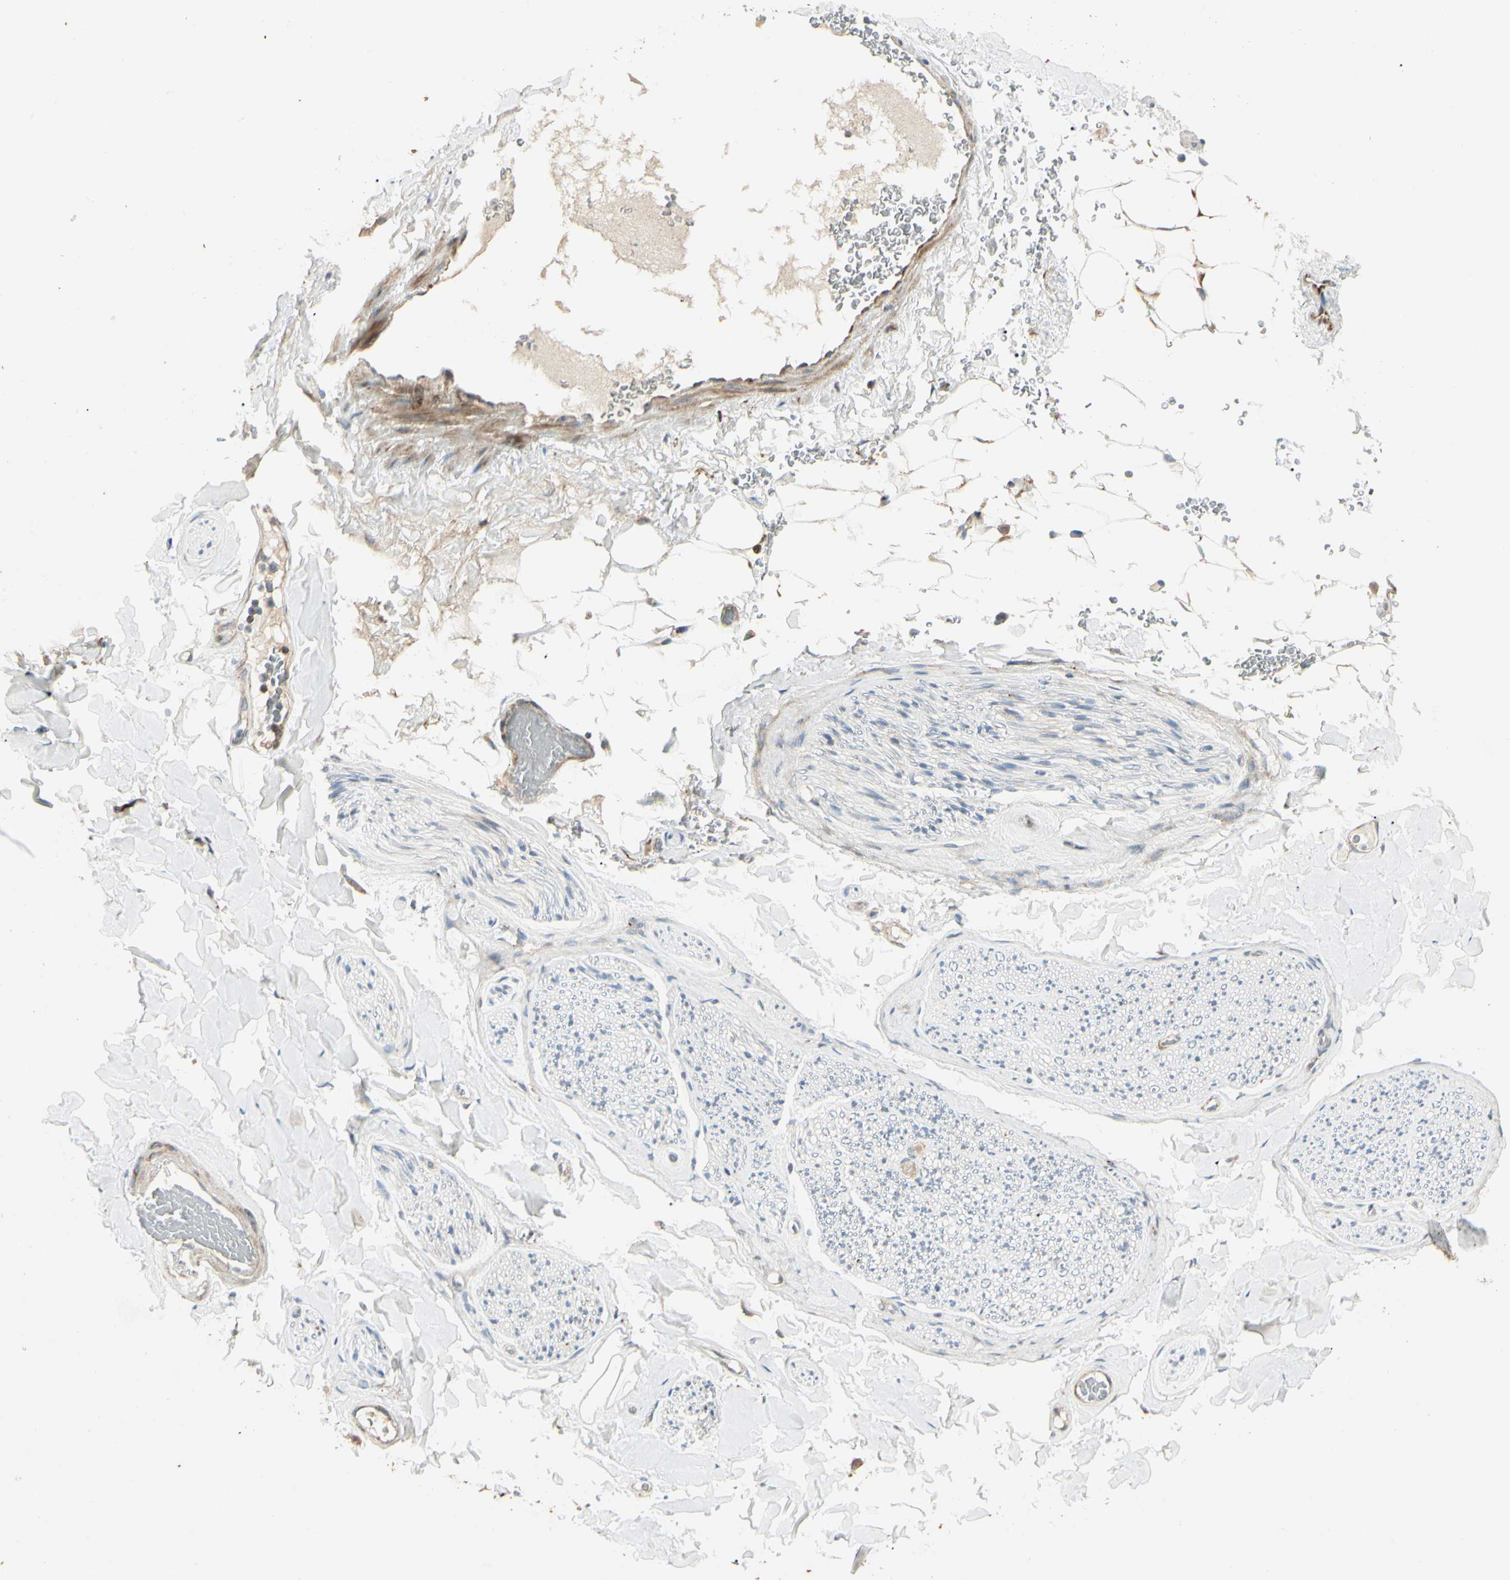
{"staining": {"intensity": "weak", "quantity": "<25%", "location": "cytoplasmic/membranous"}, "tissue": "adipose tissue", "cell_type": "Adipocytes", "image_type": "normal", "snomed": [{"axis": "morphology", "description": "Normal tissue, NOS"}, {"axis": "topography", "description": "Peripheral nerve tissue"}], "caption": "High power microscopy image of an IHC photomicrograph of benign adipose tissue, revealing no significant expression in adipocytes. The staining is performed using DAB (3,3'-diaminobenzidine) brown chromogen with nuclei counter-stained in using hematoxylin.", "gene": "MRPL9", "patient": {"sex": "male", "age": 70}}